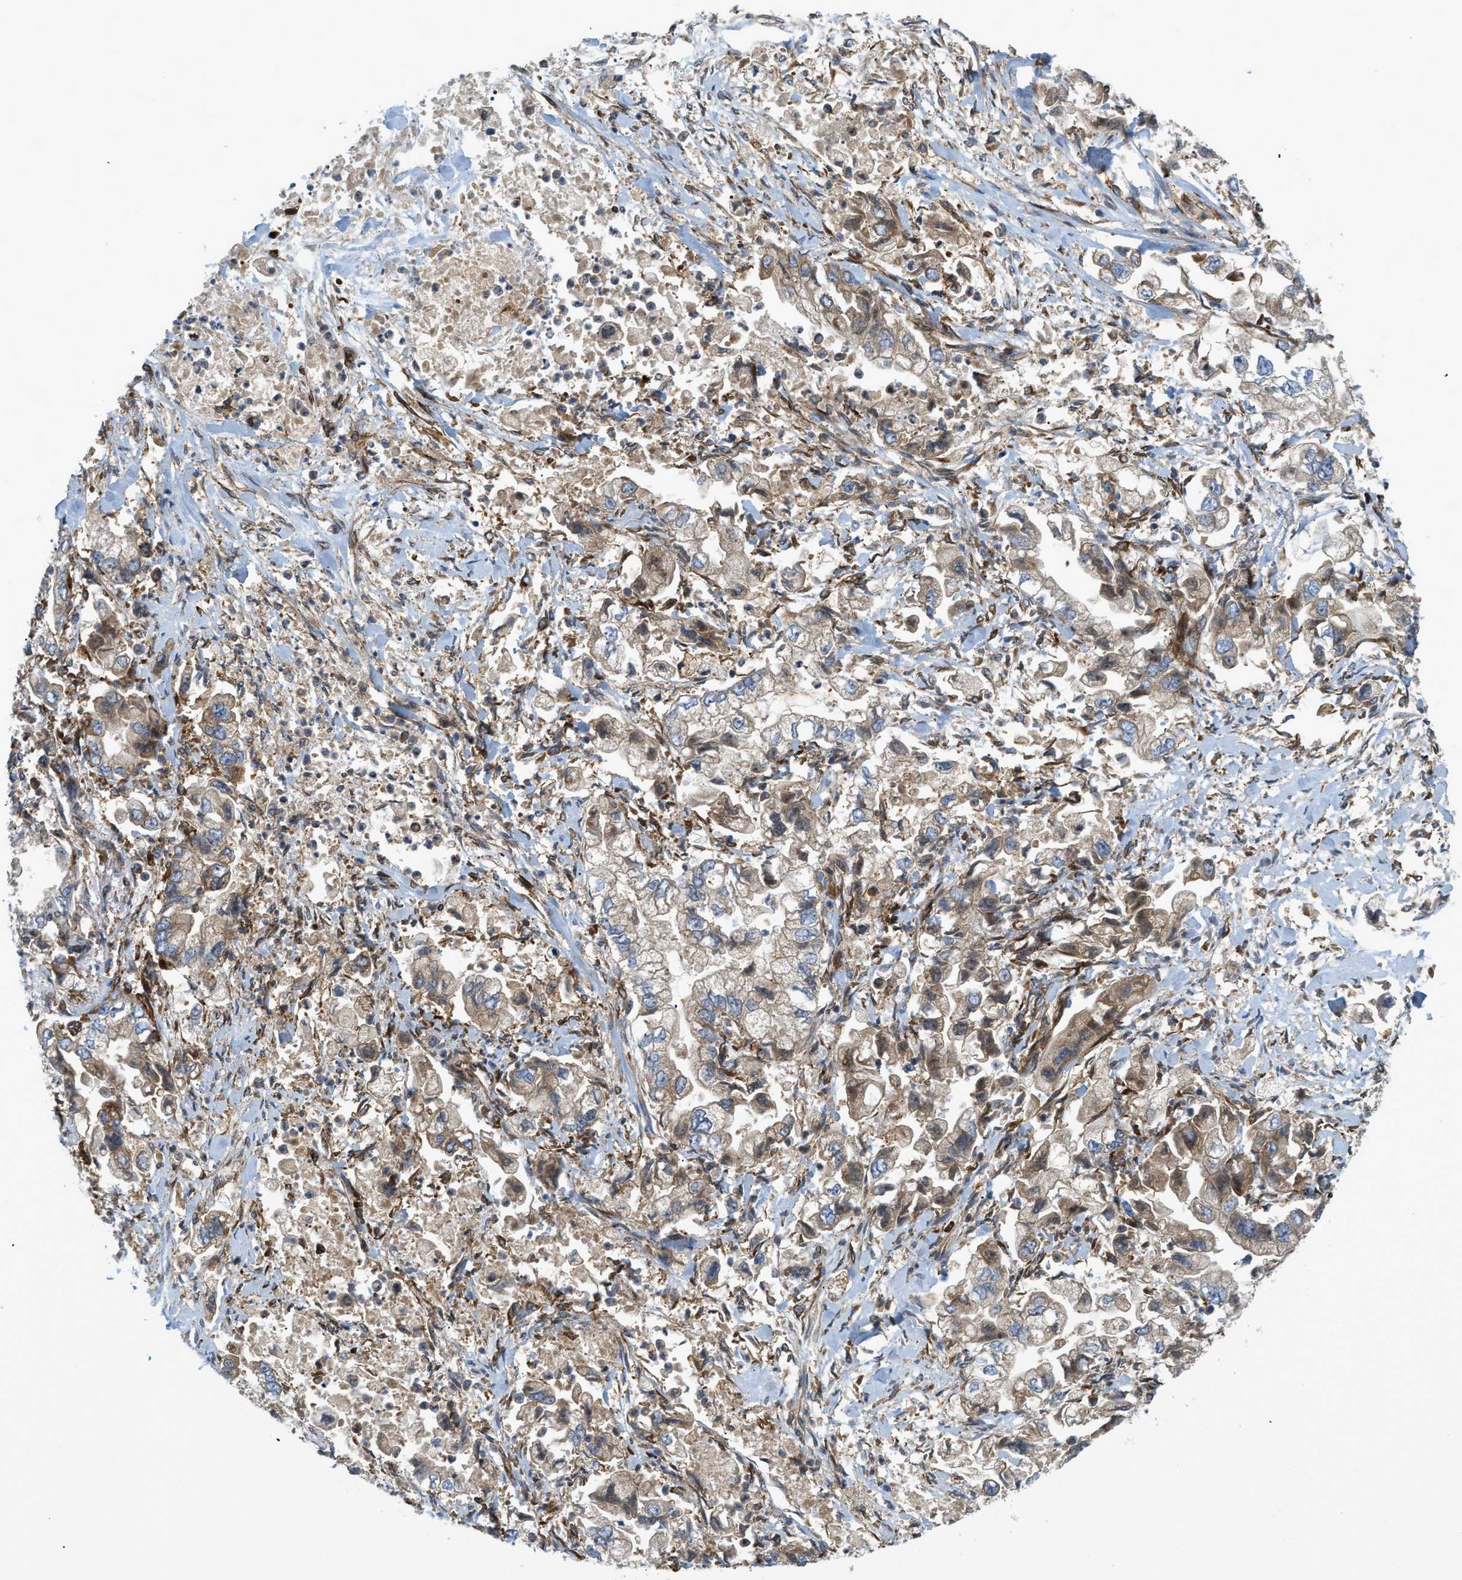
{"staining": {"intensity": "moderate", "quantity": "25%-75%", "location": "cytoplasmic/membranous"}, "tissue": "stomach cancer", "cell_type": "Tumor cells", "image_type": "cancer", "snomed": [{"axis": "morphology", "description": "Normal tissue, NOS"}, {"axis": "morphology", "description": "Adenocarcinoma, NOS"}, {"axis": "topography", "description": "Stomach"}], "caption": "DAB (3,3'-diaminobenzidine) immunohistochemical staining of human stomach cancer (adenocarcinoma) displays moderate cytoplasmic/membranous protein staining in about 25%-75% of tumor cells.", "gene": "PICALM", "patient": {"sex": "male", "age": 62}}